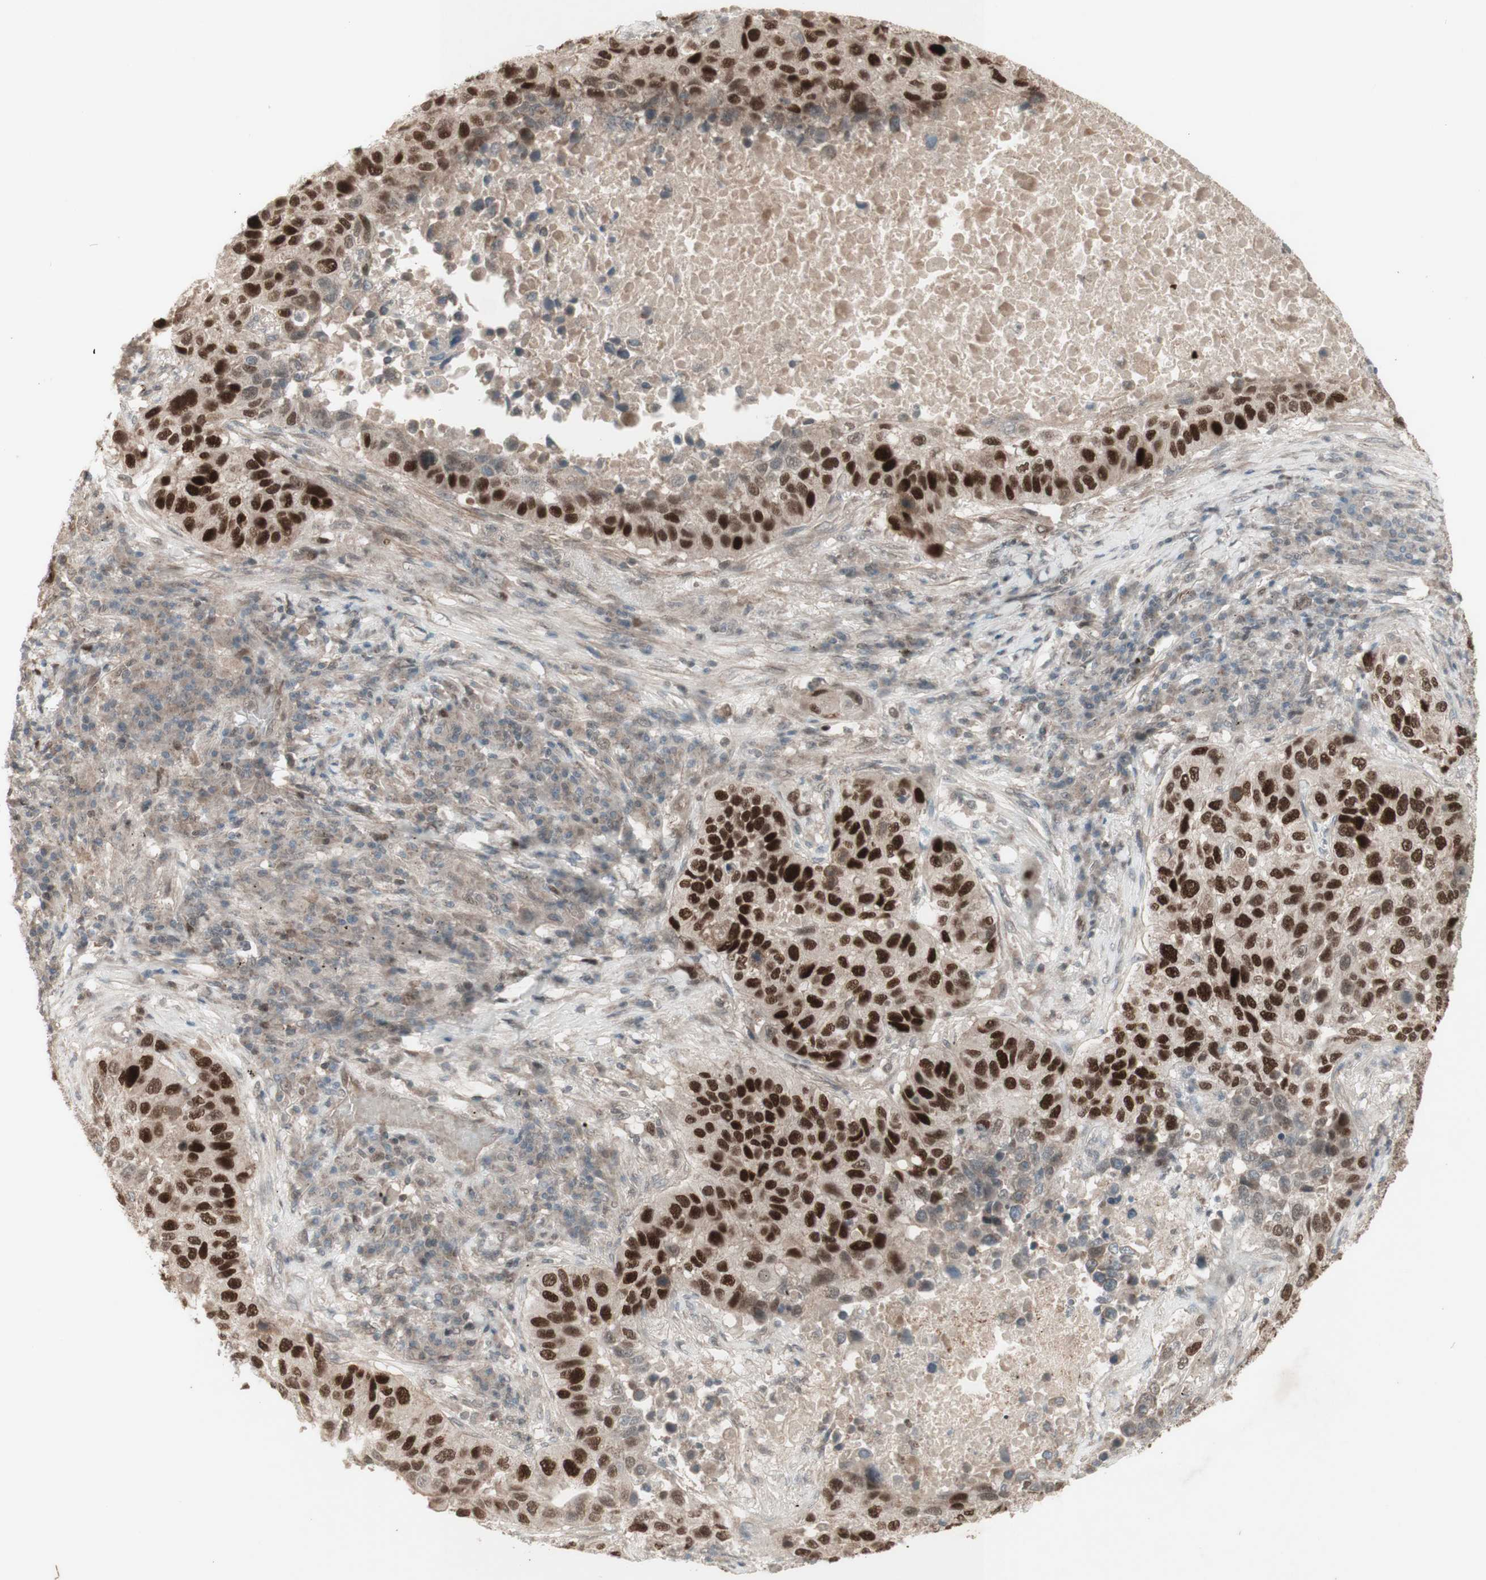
{"staining": {"intensity": "strong", "quantity": "25%-75%", "location": "cytoplasmic/membranous,nuclear"}, "tissue": "lung cancer", "cell_type": "Tumor cells", "image_type": "cancer", "snomed": [{"axis": "morphology", "description": "Squamous cell carcinoma, NOS"}, {"axis": "topography", "description": "Lung"}], "caption": "This micrograph displays immunohistochemistry staining of lung cancer (squamous cell carcinoma), with high strong cytoplasmic/membranous and nuclear staining in approximately 25%-75% of tumor cells.", "gene": "MSH6", "patient": {"sex": "male", "age": 57}}